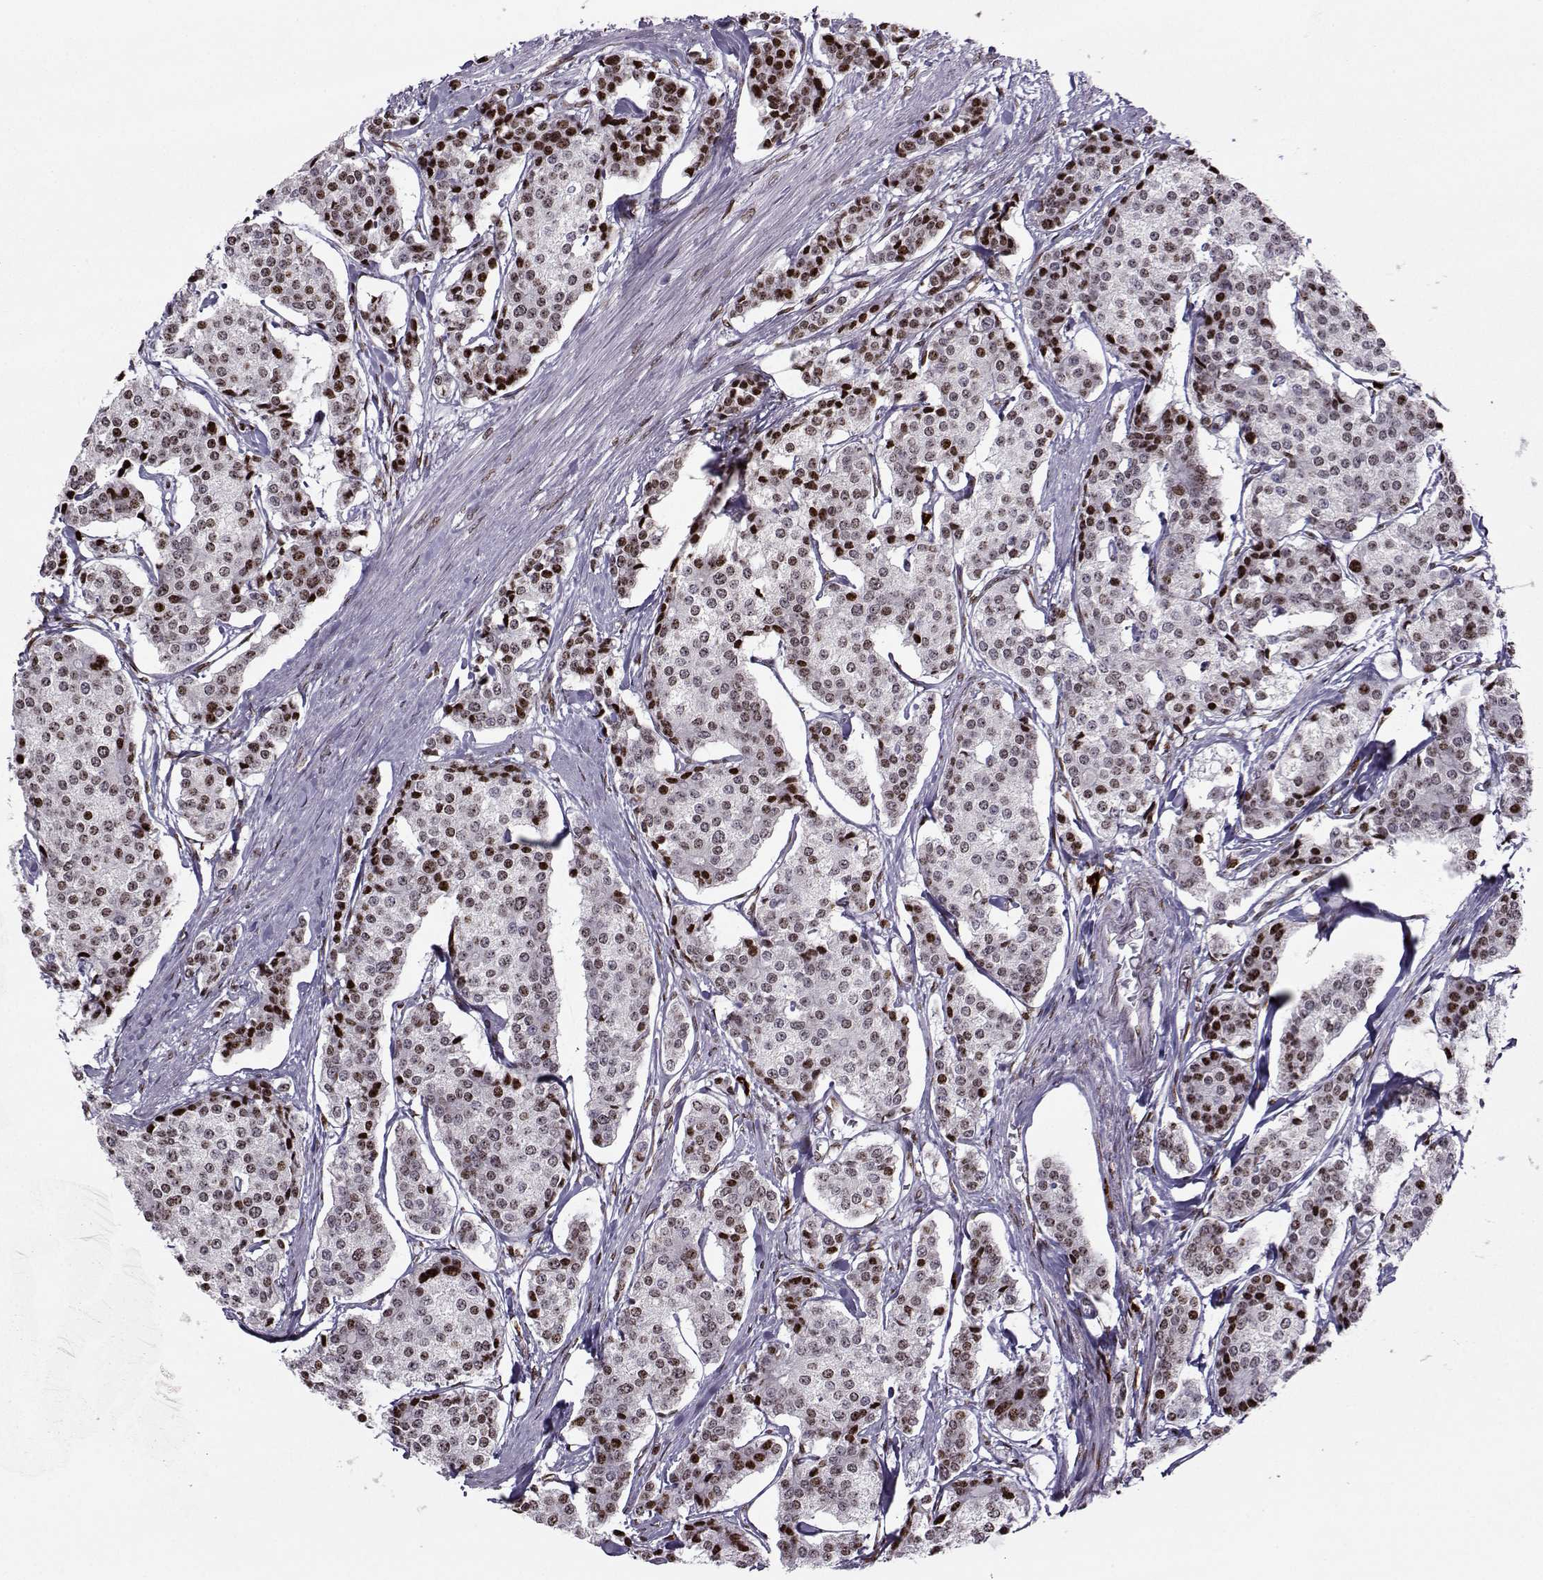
{"staining": {"intensity": "strong", "quantity": "<25%", "location": "nuclear"}, "tissue": "carcinoid", "cell_type": "Tumor cells", "image_type": "cancer", "snomed": [{"axis": "morphology", "description": "Carcinoid, malignant, NOS"}, {"axis": "topography", "description": "Small intestine"}], "caption": "Carcinoid (malignant) stained for a protein (brown) exhibits strong nuclear positive positivity in approximately <25% of tumor cells.", "gene": "ZNF19", "patient": {"sex": "female", "age": 65}}